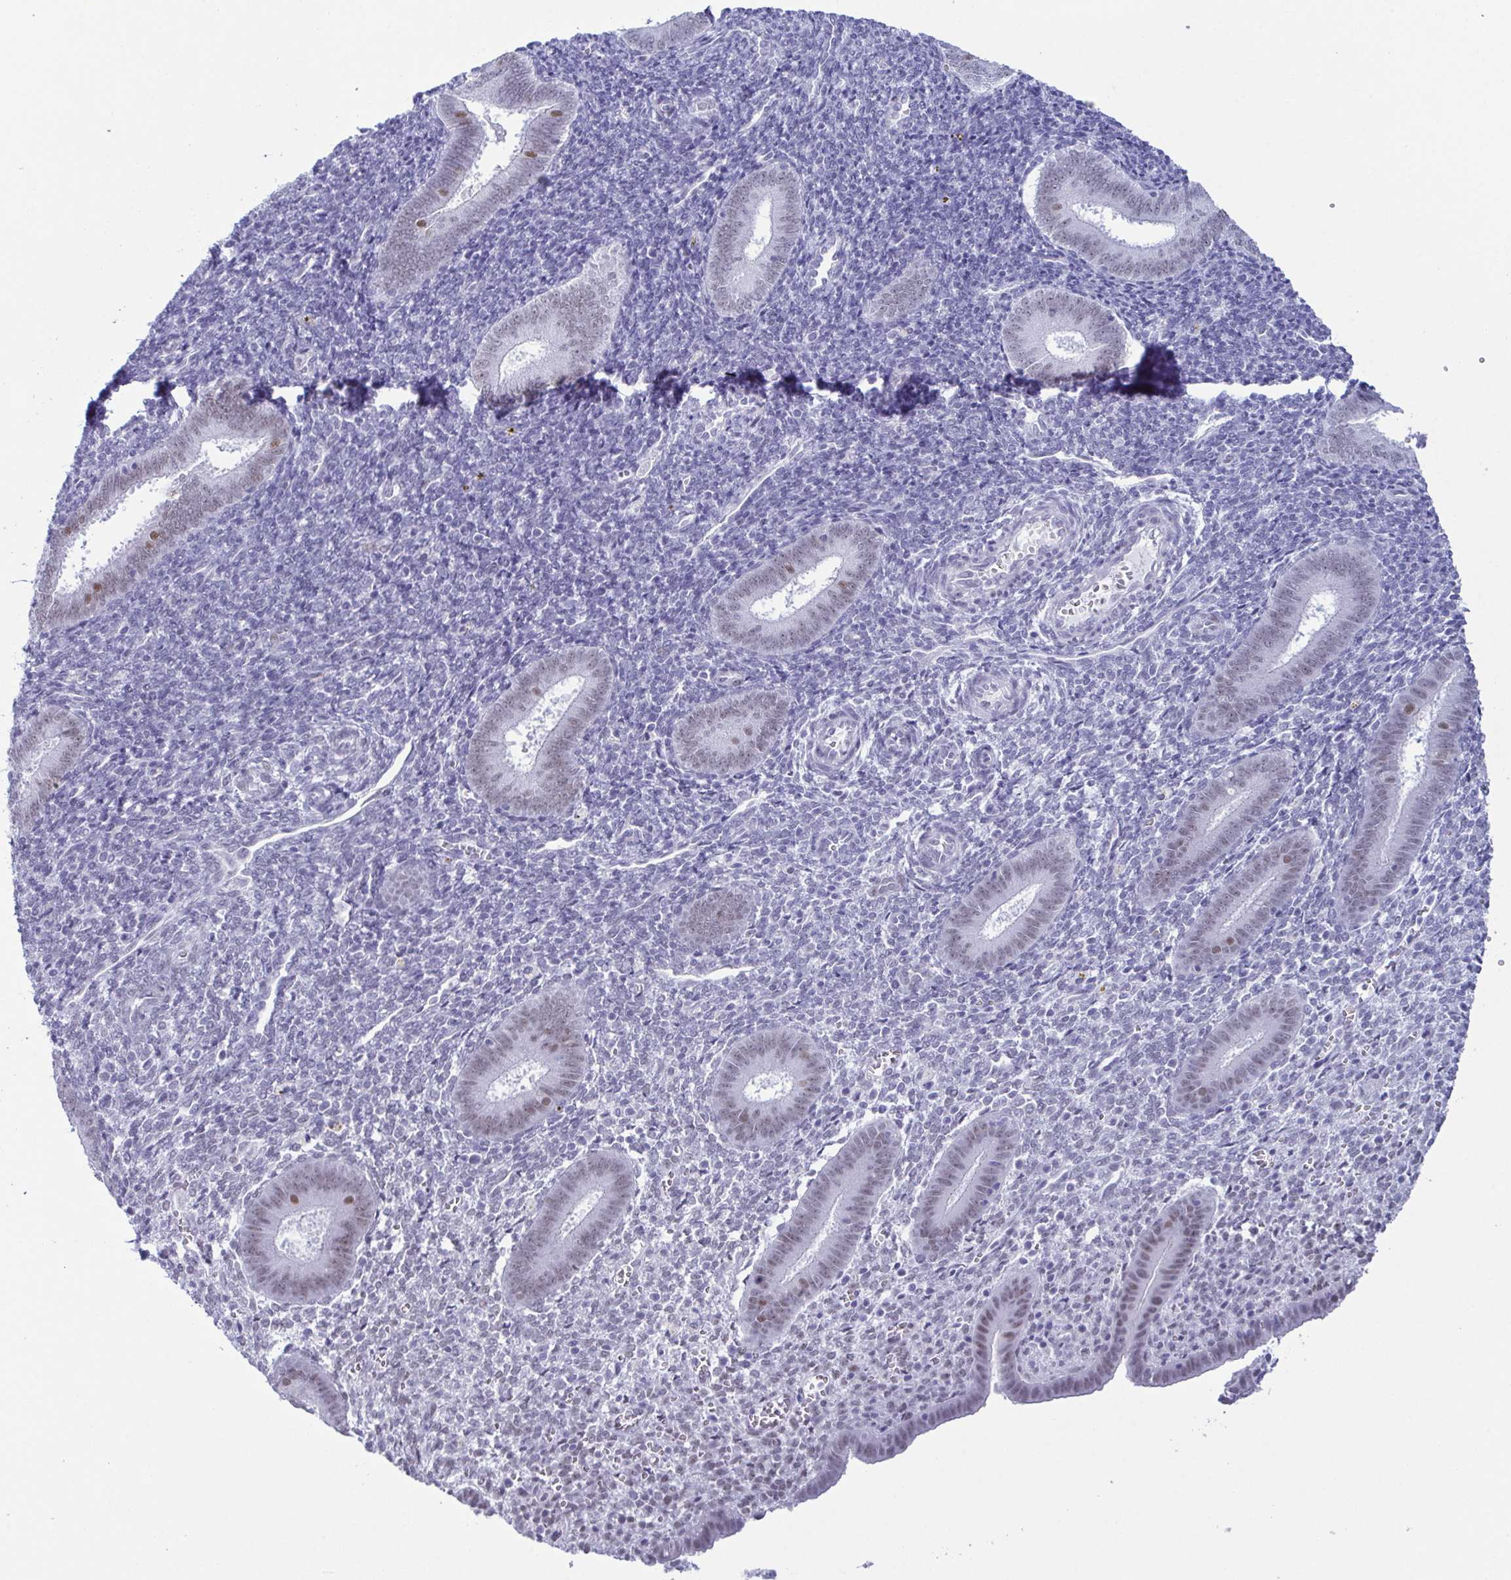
{"staining": {"intensity": "moderate", "quantity": "<25%", "location": "nuclear"}, "tissue": "endometrium", "cell_type": "Cells in endometrial stroma", "image_type": "normal", "snomed": [{"axis": "morphology", "description": "Normal tissue, NOS"}, {"axis": "topography", "description": "Endometrium"}], "caption": "Unremarkable endometrium demonstrates moderate nuclear expression in about <25% of cells in endometrial stroma.", "gene": "SUGP2", "patient": {"sex": "female", "age": 25}}